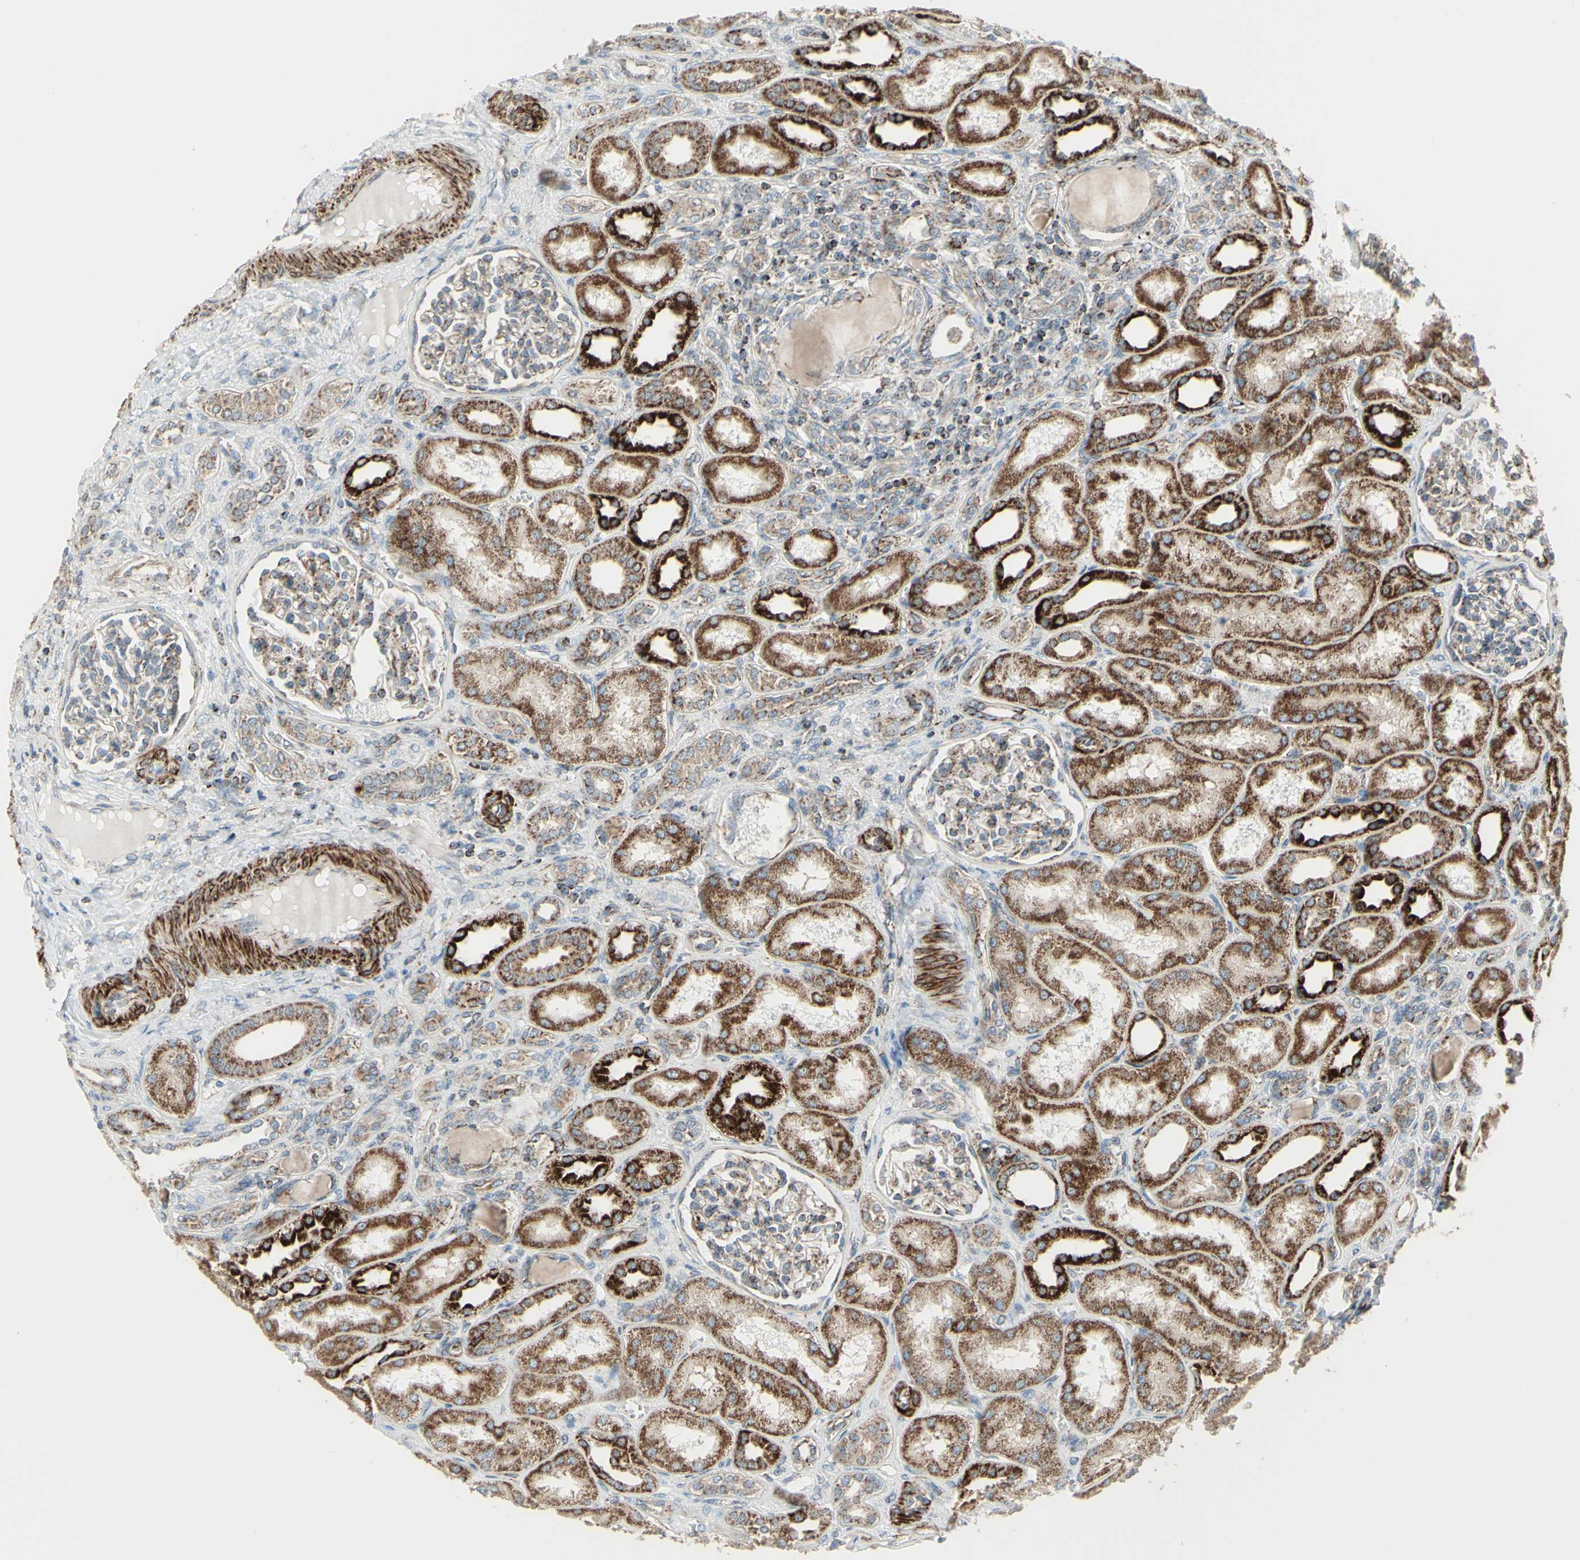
{"staining": {"intensity": "weak", "quantity": "25%-75%", "location": "cytoplasmic/membranous"}, "tissue": "kidney", "cell_type": "Cells in glomeruli", "image_type": "normal", "snomed": [{"axis": "morphology", "description": "Normal tissue, NOS"}, {"axis": "topography", "description": "Kidney"}], "caption": "Immunohistochemical staining of unremarkable human kidney reveals 25%-75% levels of weak cytoplasmic/membranous protein expression in about 25%-75% of cells in glomeruli.", "gene": "FAM171B", "patient": {"sex": "male", "age": 7}}